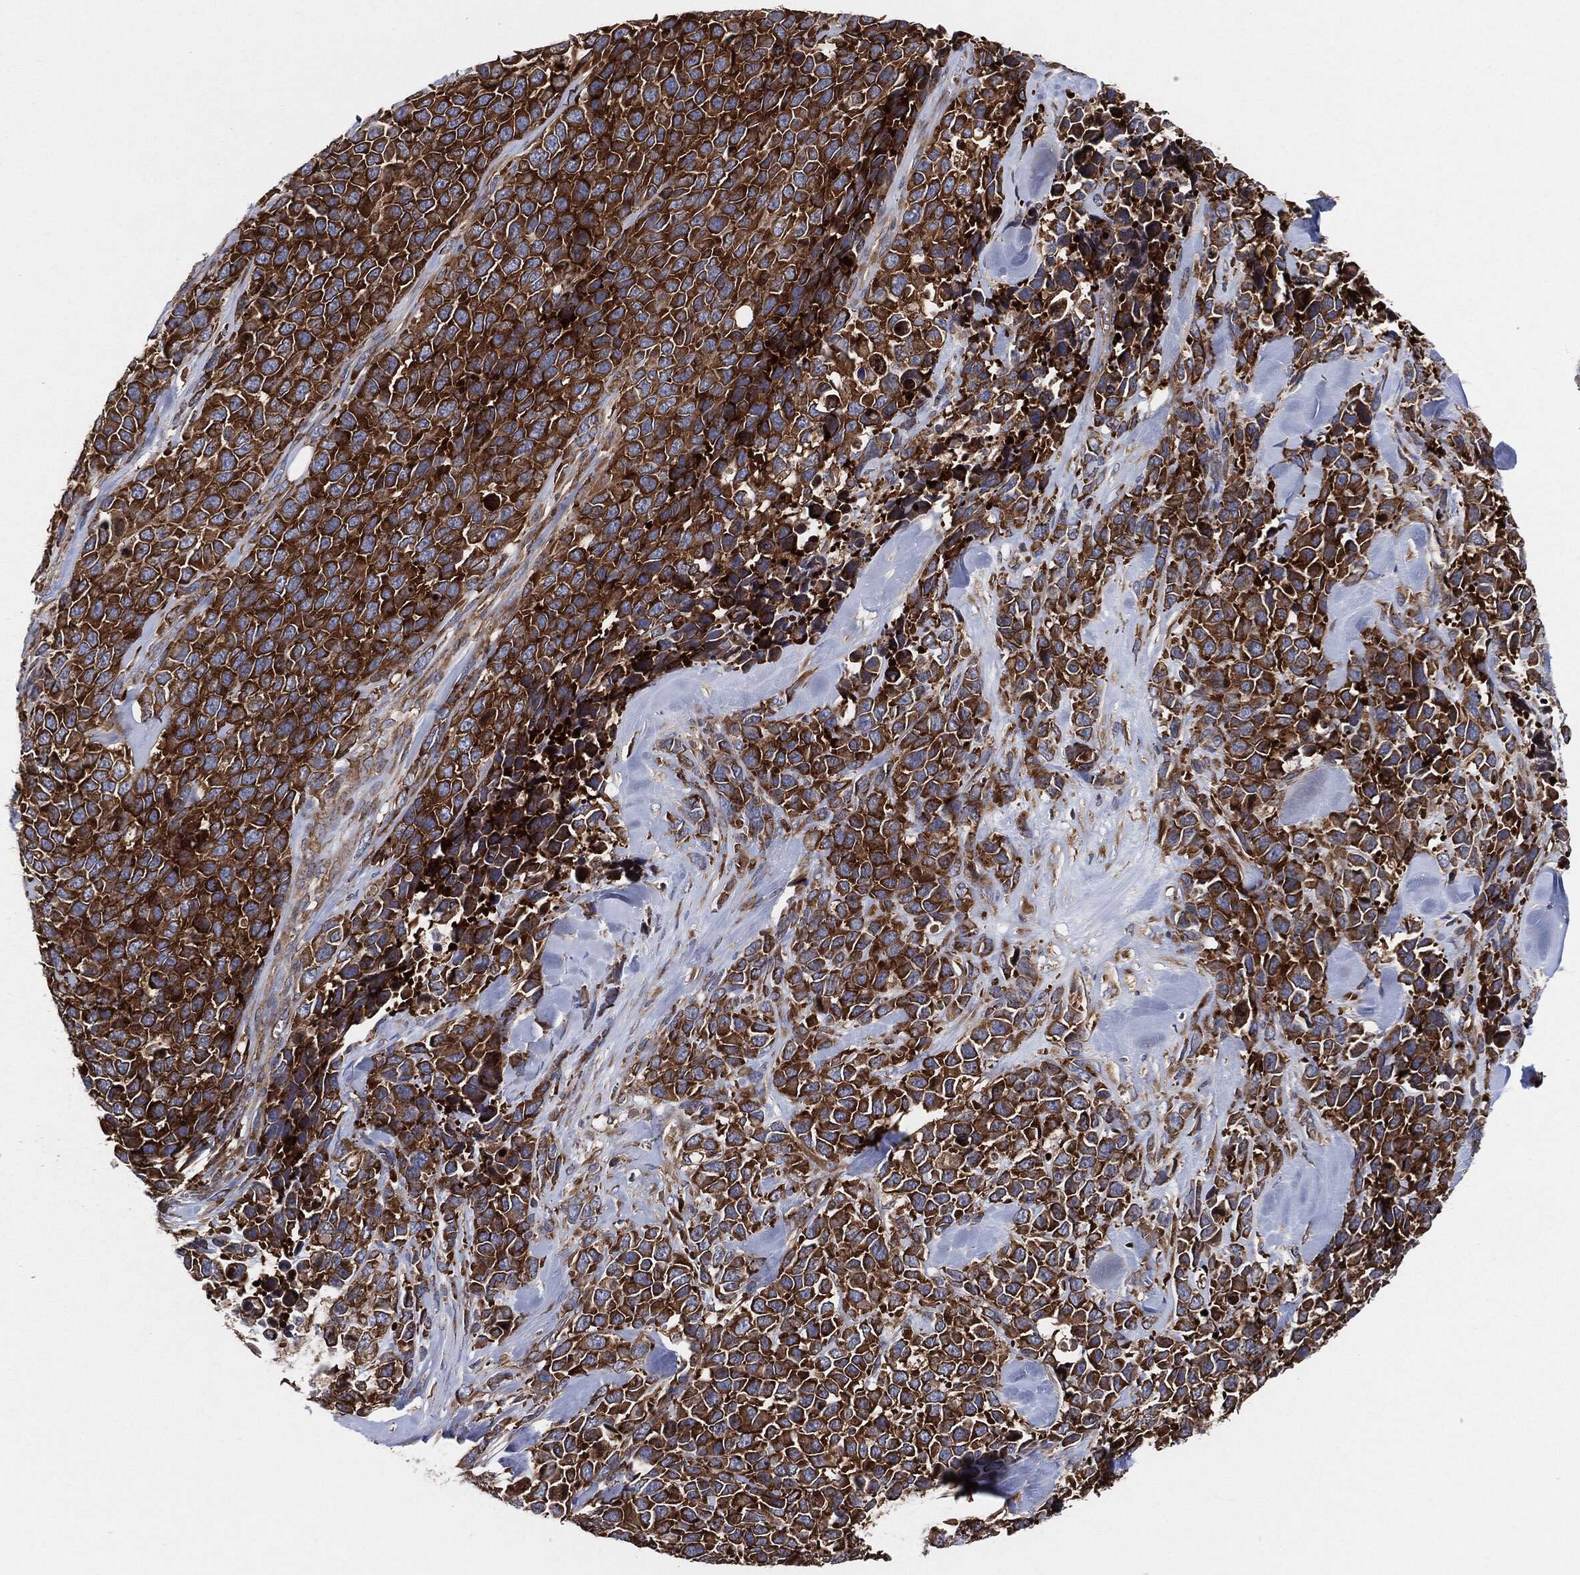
{"staining": {"intensity": "strong", "quantity": ">75%", "location": "cytoplasmic/membranous"}, "tissue": "melanoma", "cell_type": "Tumor cells", "image_type": "cancer", "snomed": [{"axis": "morphology", "description": "Malignant melanoma, Metastatic site"}, {"axis": "topography", "description": "Skin"}], "caption": "About >75% of tumor cells in melanoma reveal strong cytoplasmic/membranous protein expression as visualized by brown immunohistochemical staining.", "gene": "EIF2S2", "patient": {"sex": "male", "age": 84}}